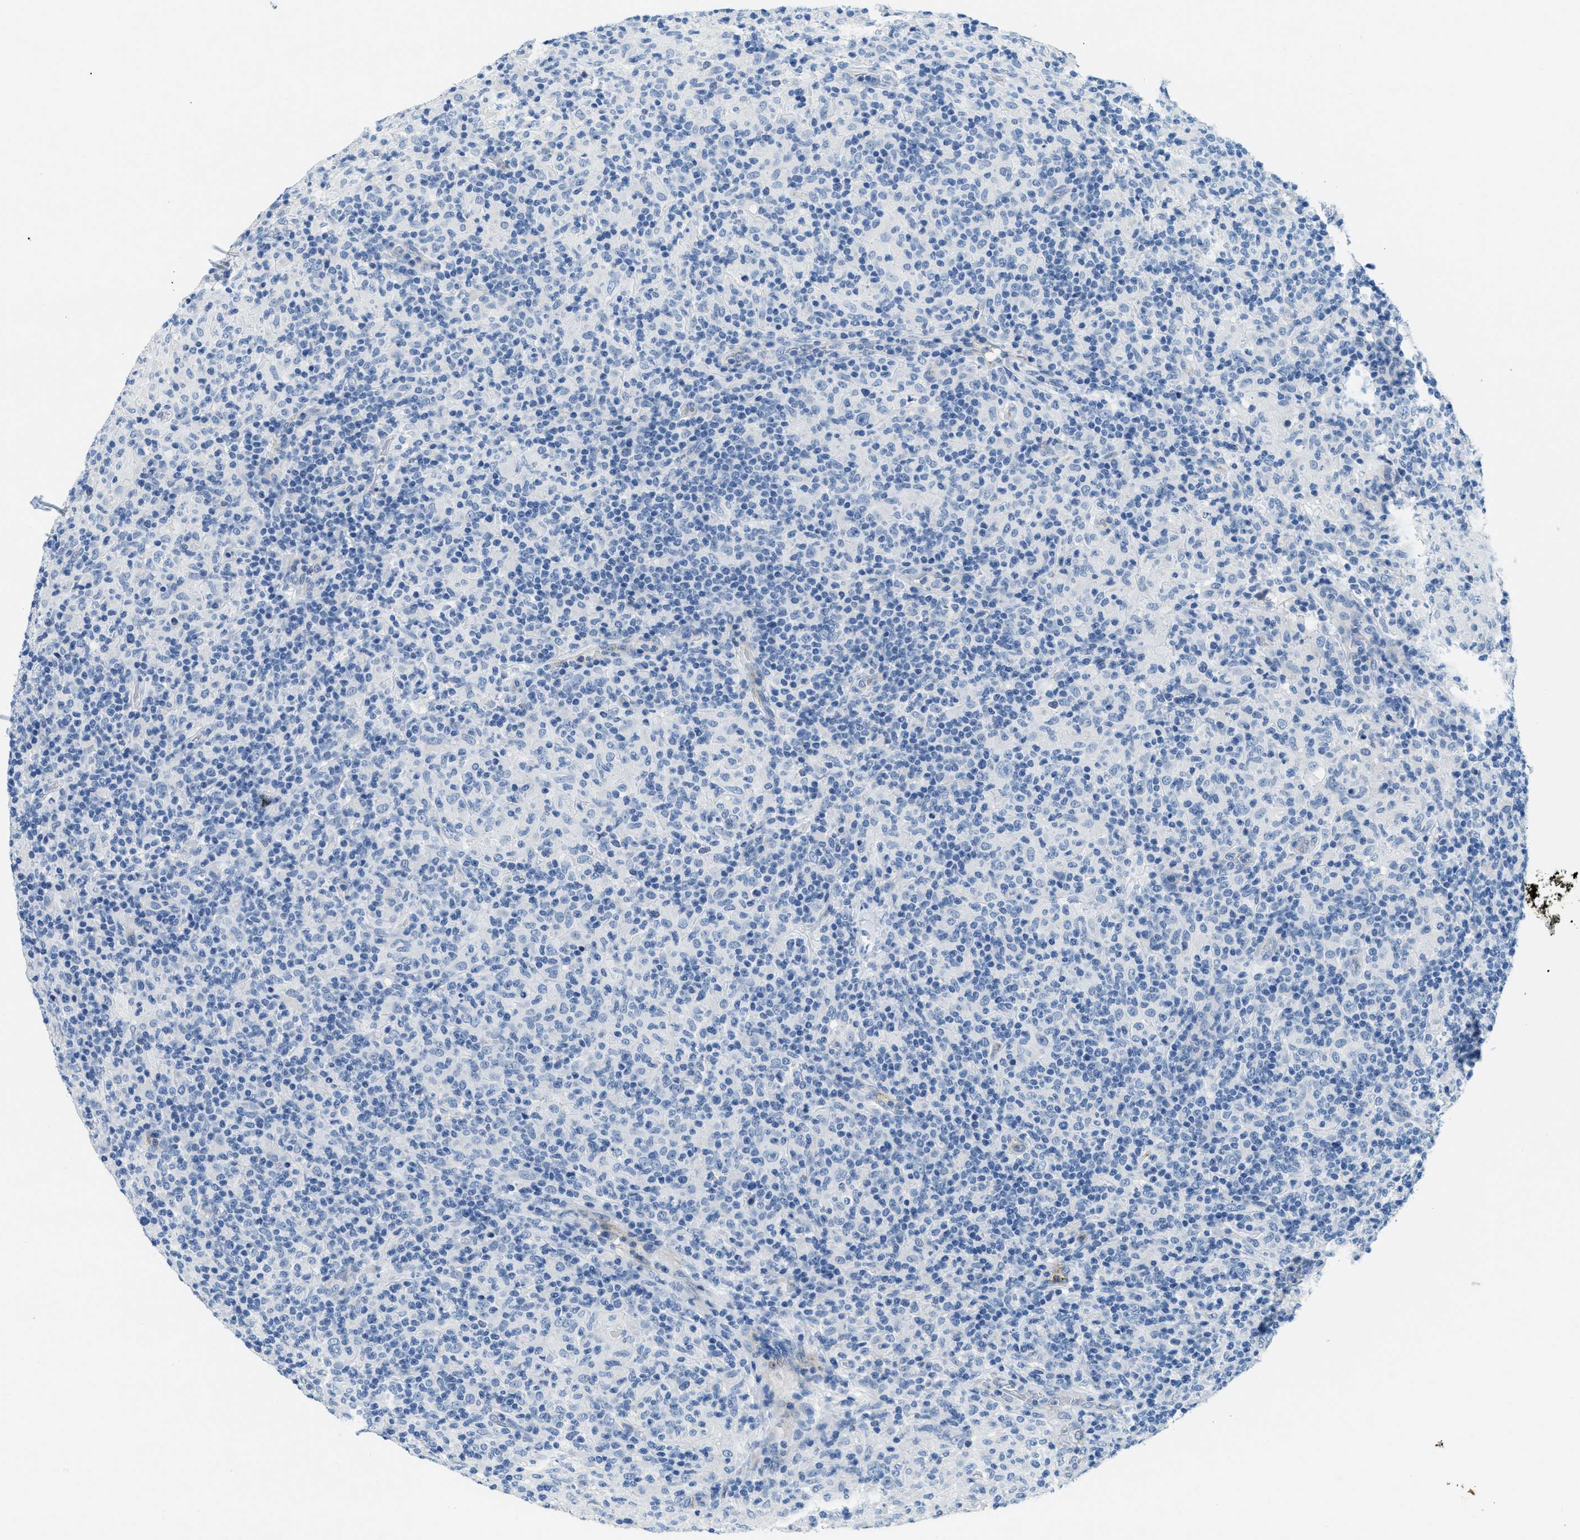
{"staining": {"intensity": "negative", "quantity": "none", "location": "none"}, "tissue": "lymphoma", "cell_type": "Tumor cells", "image_type": "cancer", "snomed": [{"axis": "morphology", "description": "Hodgkin's disease, NOS"}, {"axis": "topography", "description": "Lymph node"}], "caption": "Immunohistochemistry (IHC) of Hodgkin's disease shows no staining in tumor cells. The staining is performed using DAB (3,3'-diaminobenzidine) brown chromogen with nuclei counter-stained in using hematoxylin.", "gene": "A2M", "patient": {"sex": "male", "age": 70}}